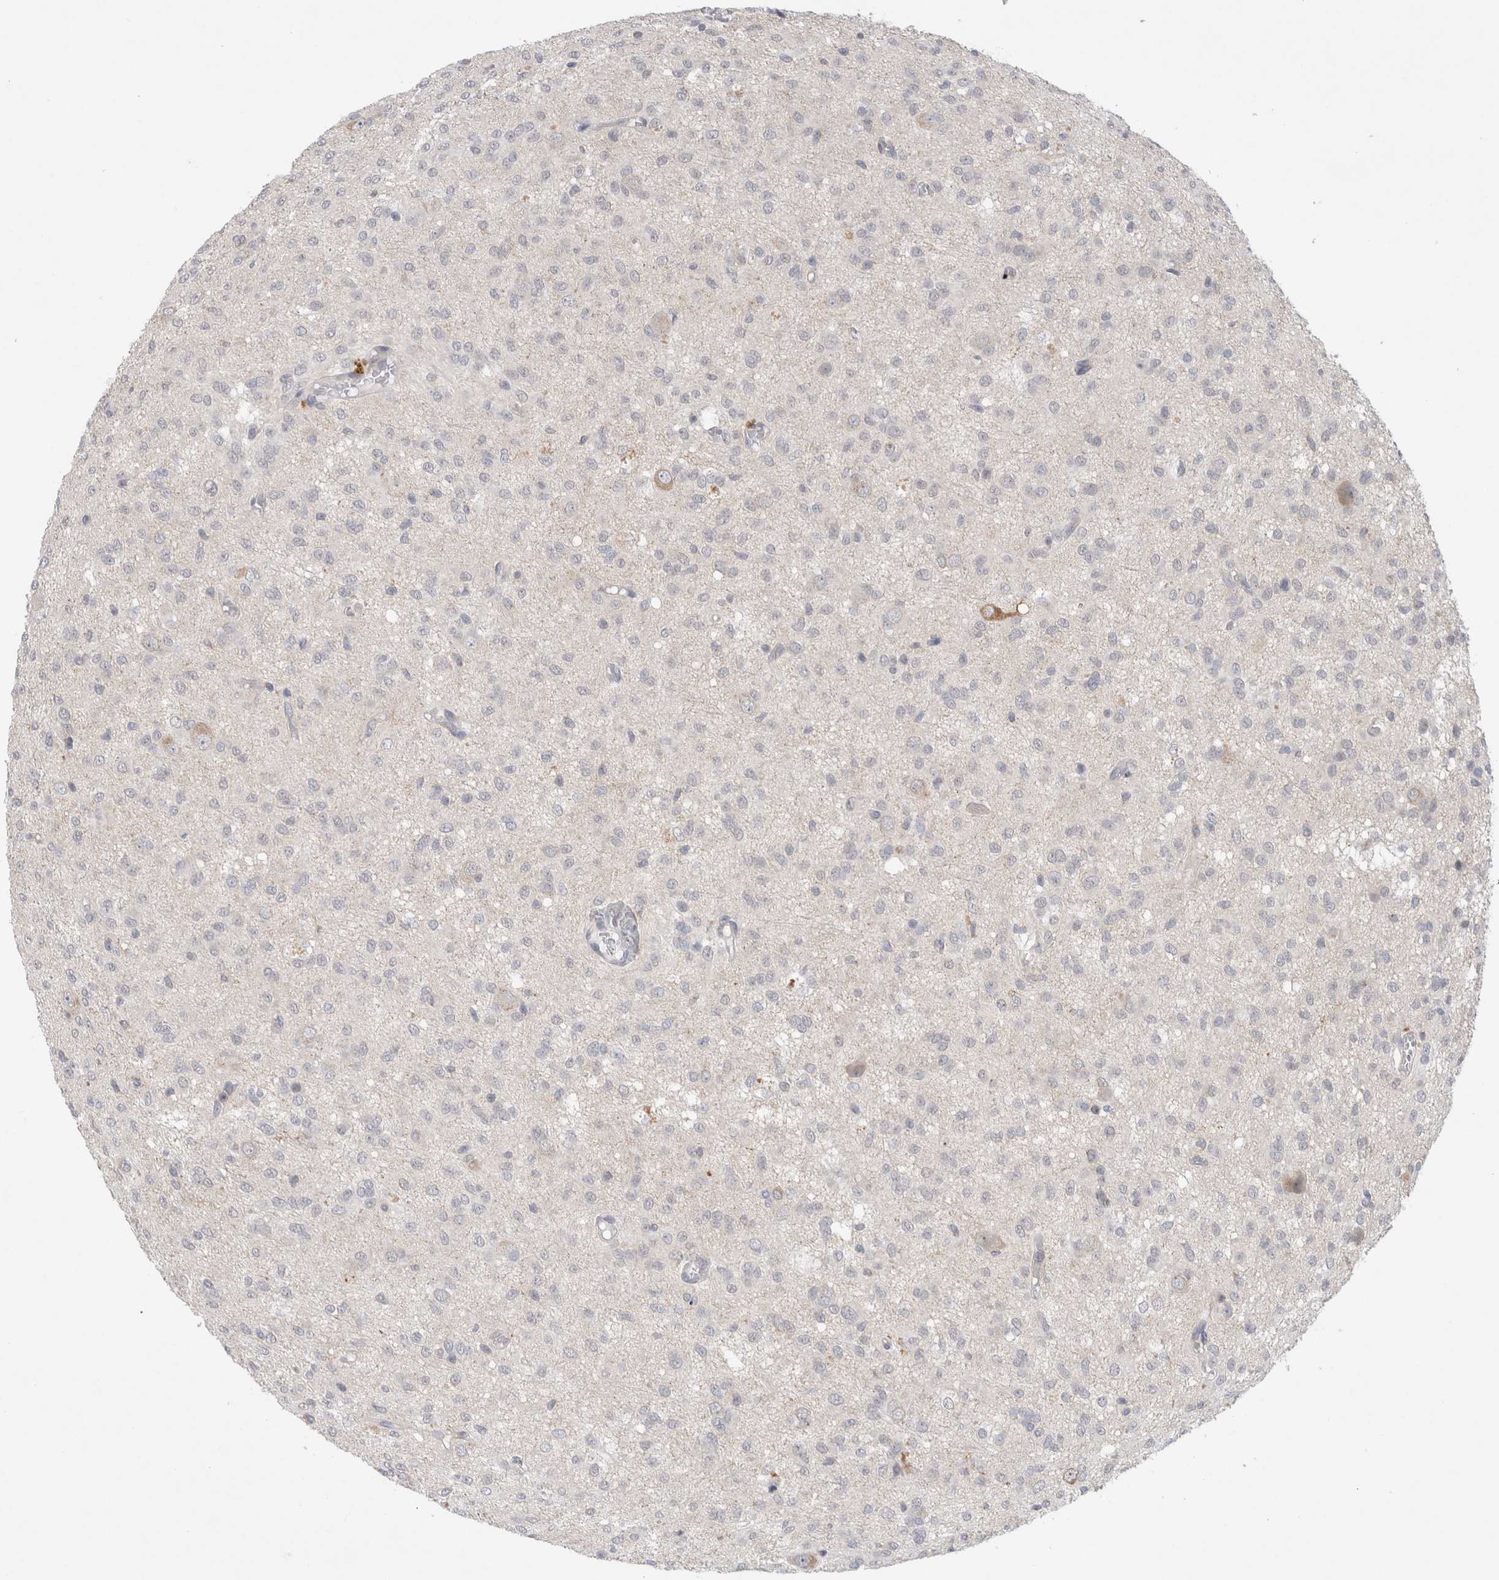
{"staining": {"intensity": "negative", "quantity": "none", "location": "none"}, "tissue": "glioma", "cell_type": "Tumor cells", "image_type": "cancer", "snomed": [{"axis": "morphology", "description": "Glioma, malignant, High grade"}, {"axis": "topography", "description": "Brain"}], "caption": "Immunohistochemistry (IHC) of glioma reveals no expression in tumor cells. The staining was performed using DAB to visualize the protein expression in brown, while the nuclei were stained in blue with hematoxylin (Magnification: 20x).", "gene": "BICD2", "patient": {"sex": "female", "age": 59}}